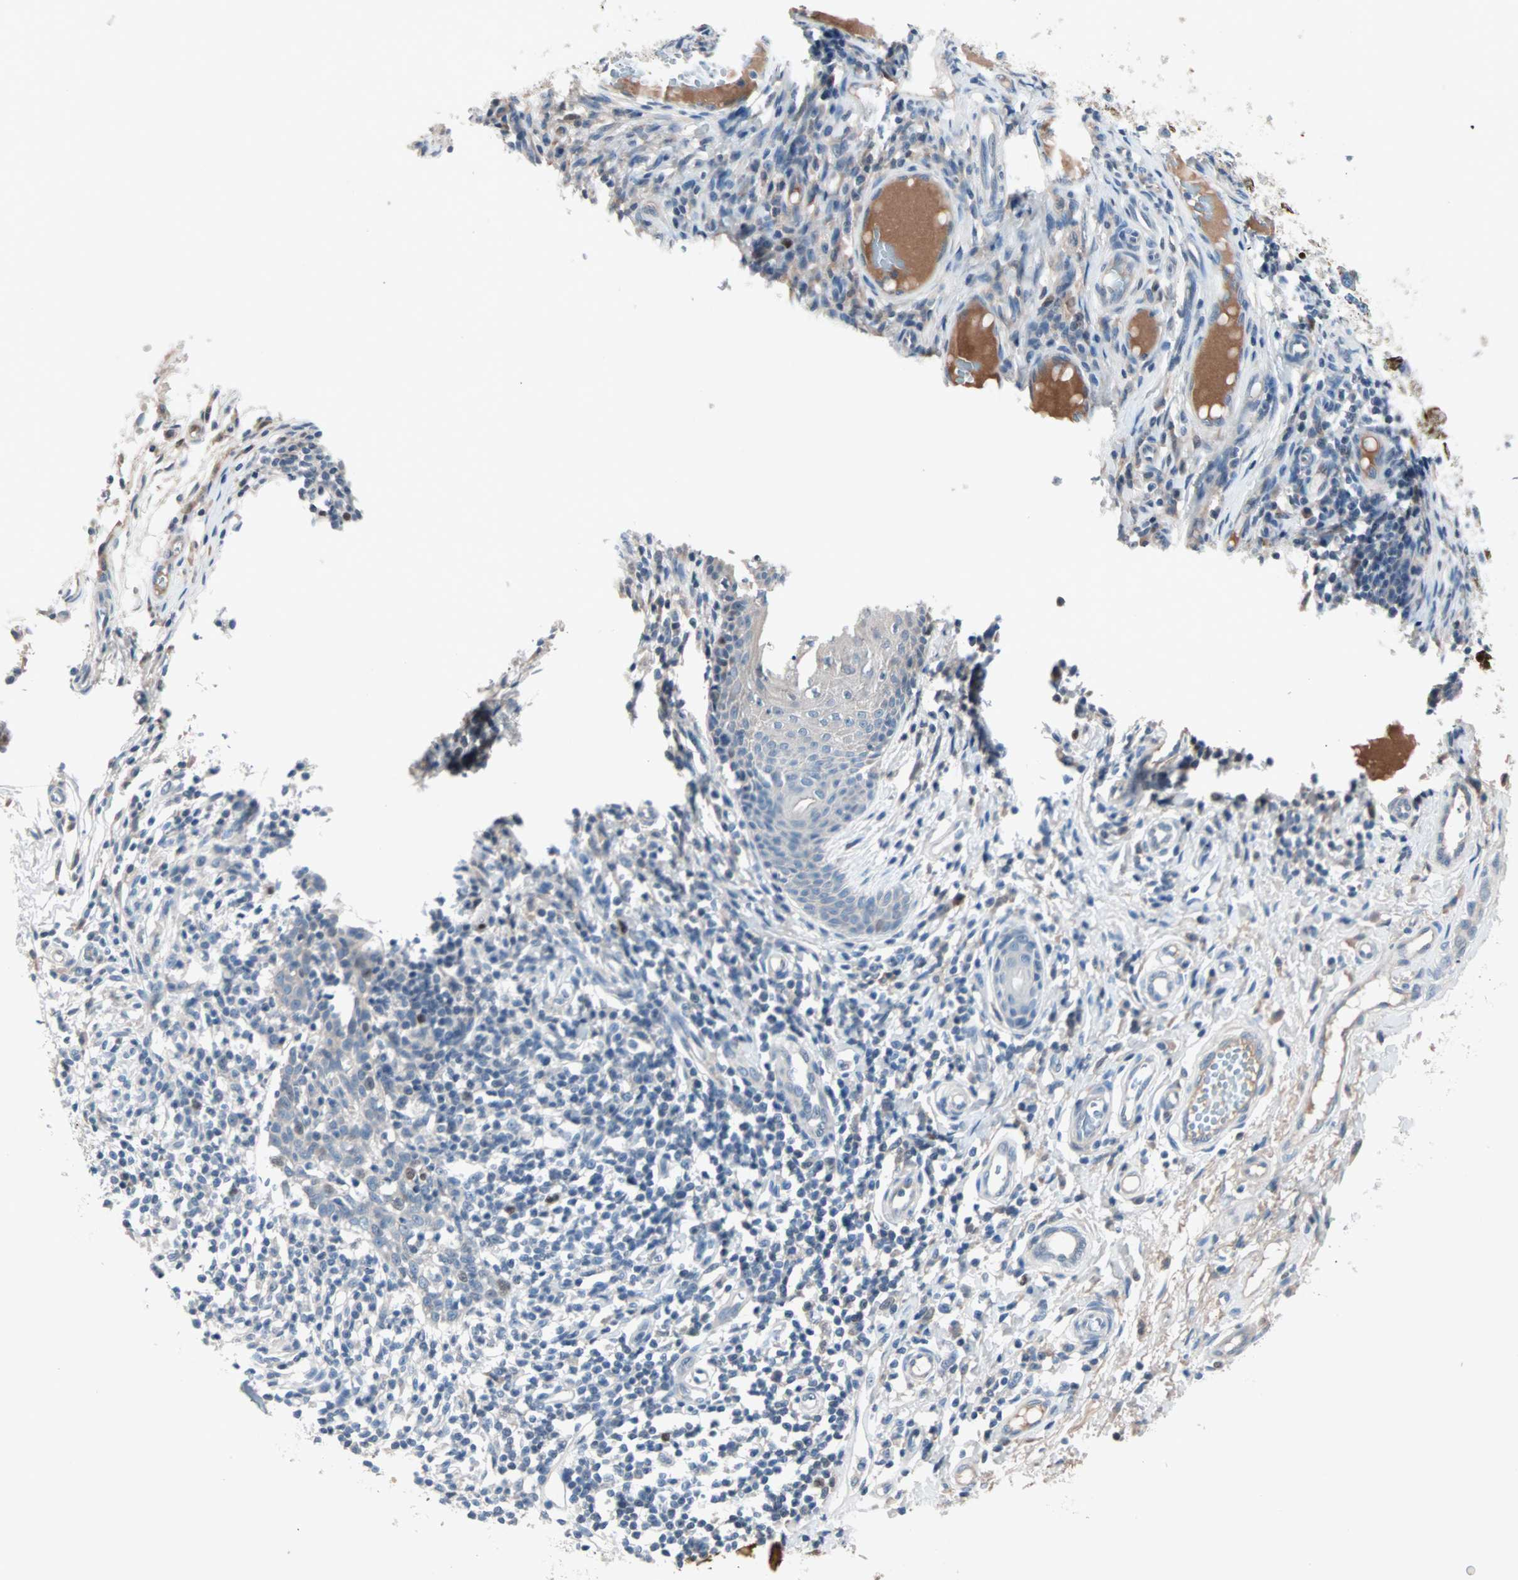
{"staining": {"intensity": "moderate", "quantity": "<25%", "location": "nuclear"}, "tissue": "skin cancer", "cell_type": "Tumor cells", "image_type": "cancer", "snomed": [{"axis": "morphology", "description": "Normal tissue, NOS"}, {"axis": "morphology", "description": "Basal cell carcinoma"}, {"axis": "topography", "description": "Skin"}], "caption": "Brown immunohistochemical staining in skin cancer demonstrates moderate nuclear staining in approximately <25% of tumor cells.", "gene": "CCNE2", "patient": {"sex": "male", "age": 87}}